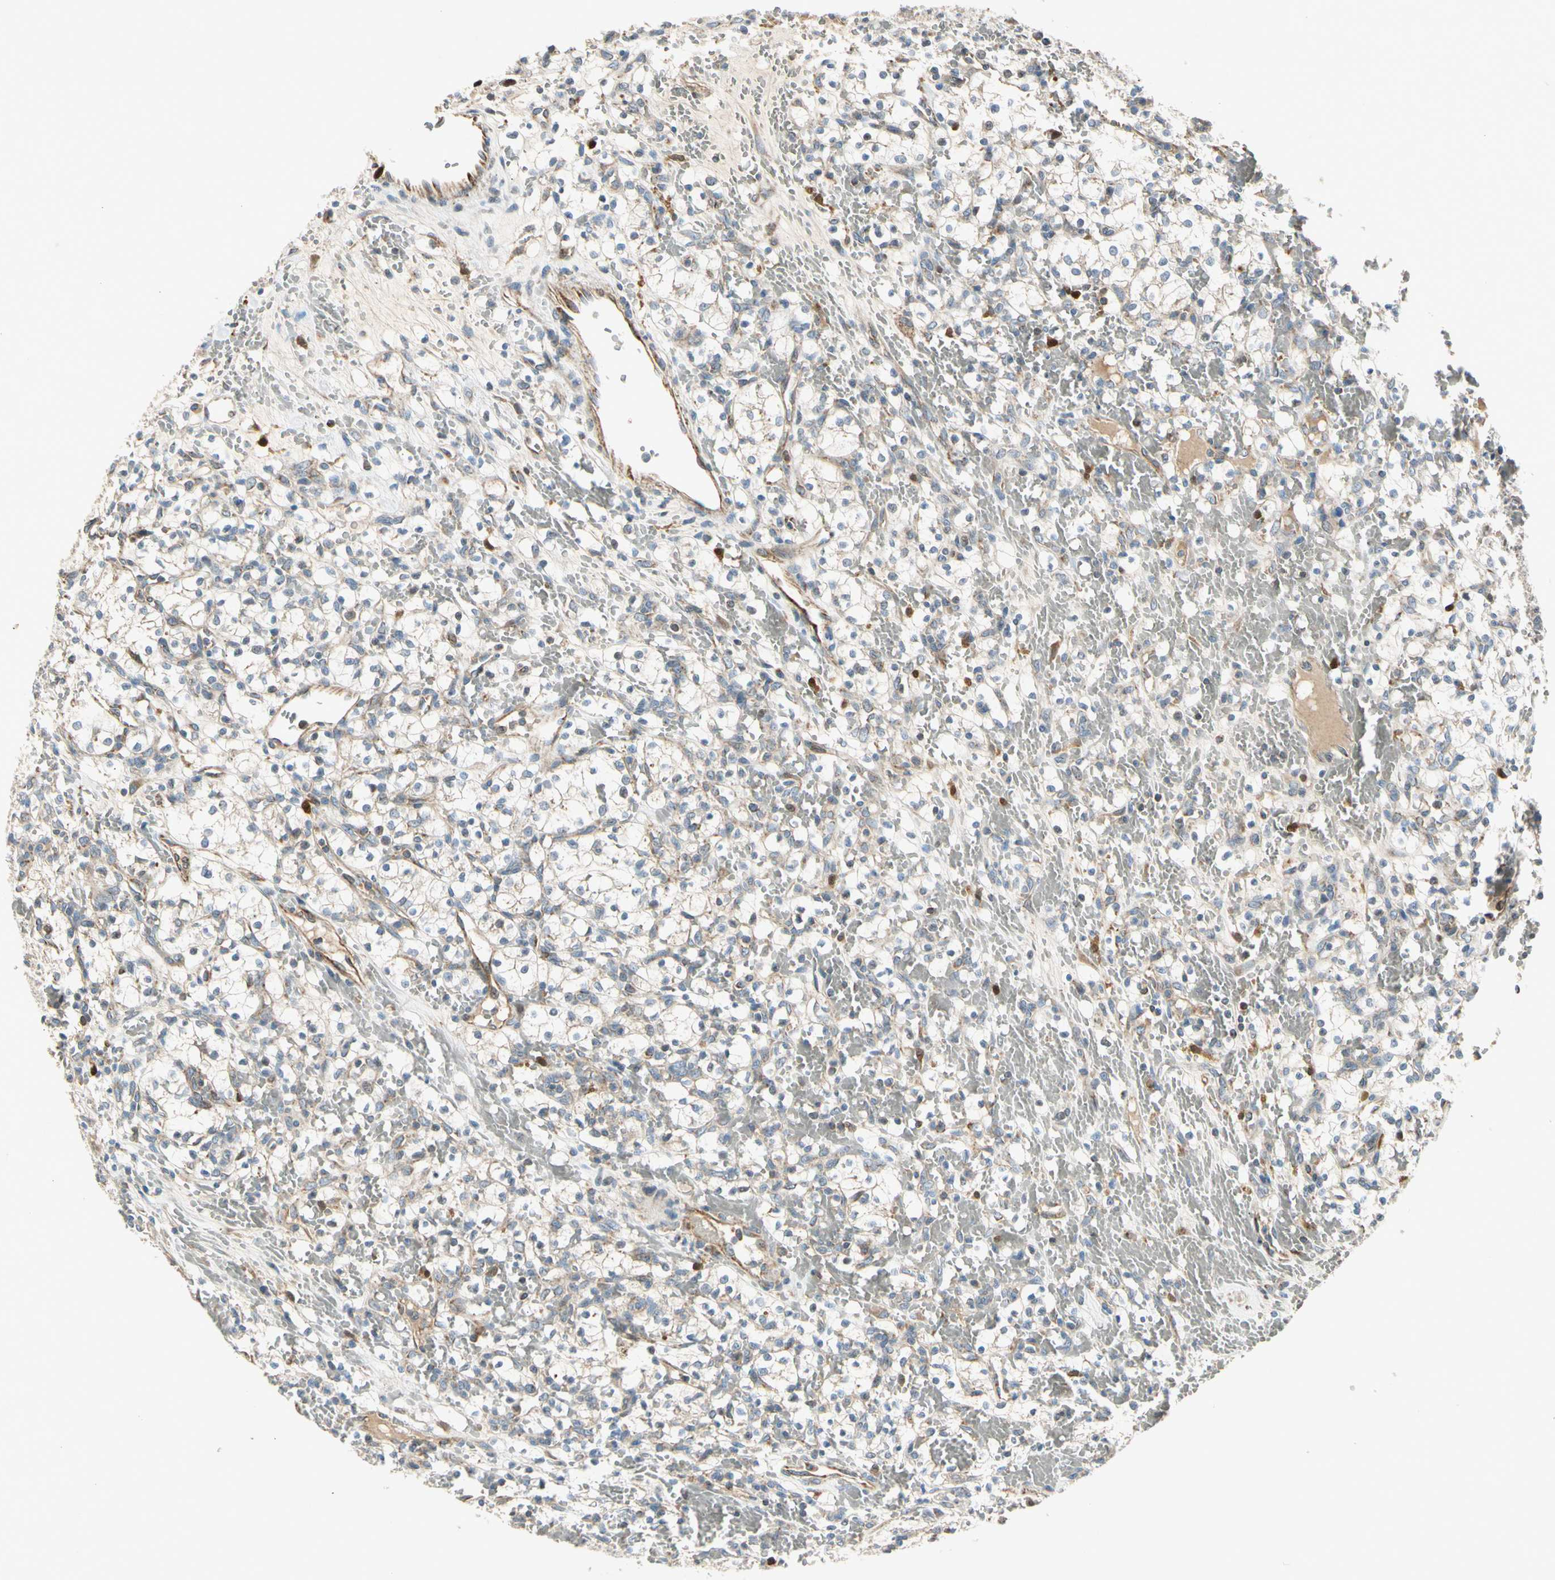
{"staining": {"intensity": "weak", "quantity": "25%-75%", "location": "cytoplasmic/membranous"}, "tissue": "renal cancer", "cell_type": "Tumor cells", "image_type": "cancer", "snomed": [{"axis": "morphology", "description": "Adenocarcinoma, NOS"}, {"axis": "topography", "description": "Kidney"}], "caption": "IHC photomicrograph of neoplastic tissue: renal cancer stained using immunohistochemistry (IHC) demonstrates low levels of weak protein expression localized specifically in the cytoplasmic/membranous of tumor cells, appearing as a cytoplasmic/membranous brown color.", "gene": "NPHP3", "patient": {"sex": "female", "age": 60}}